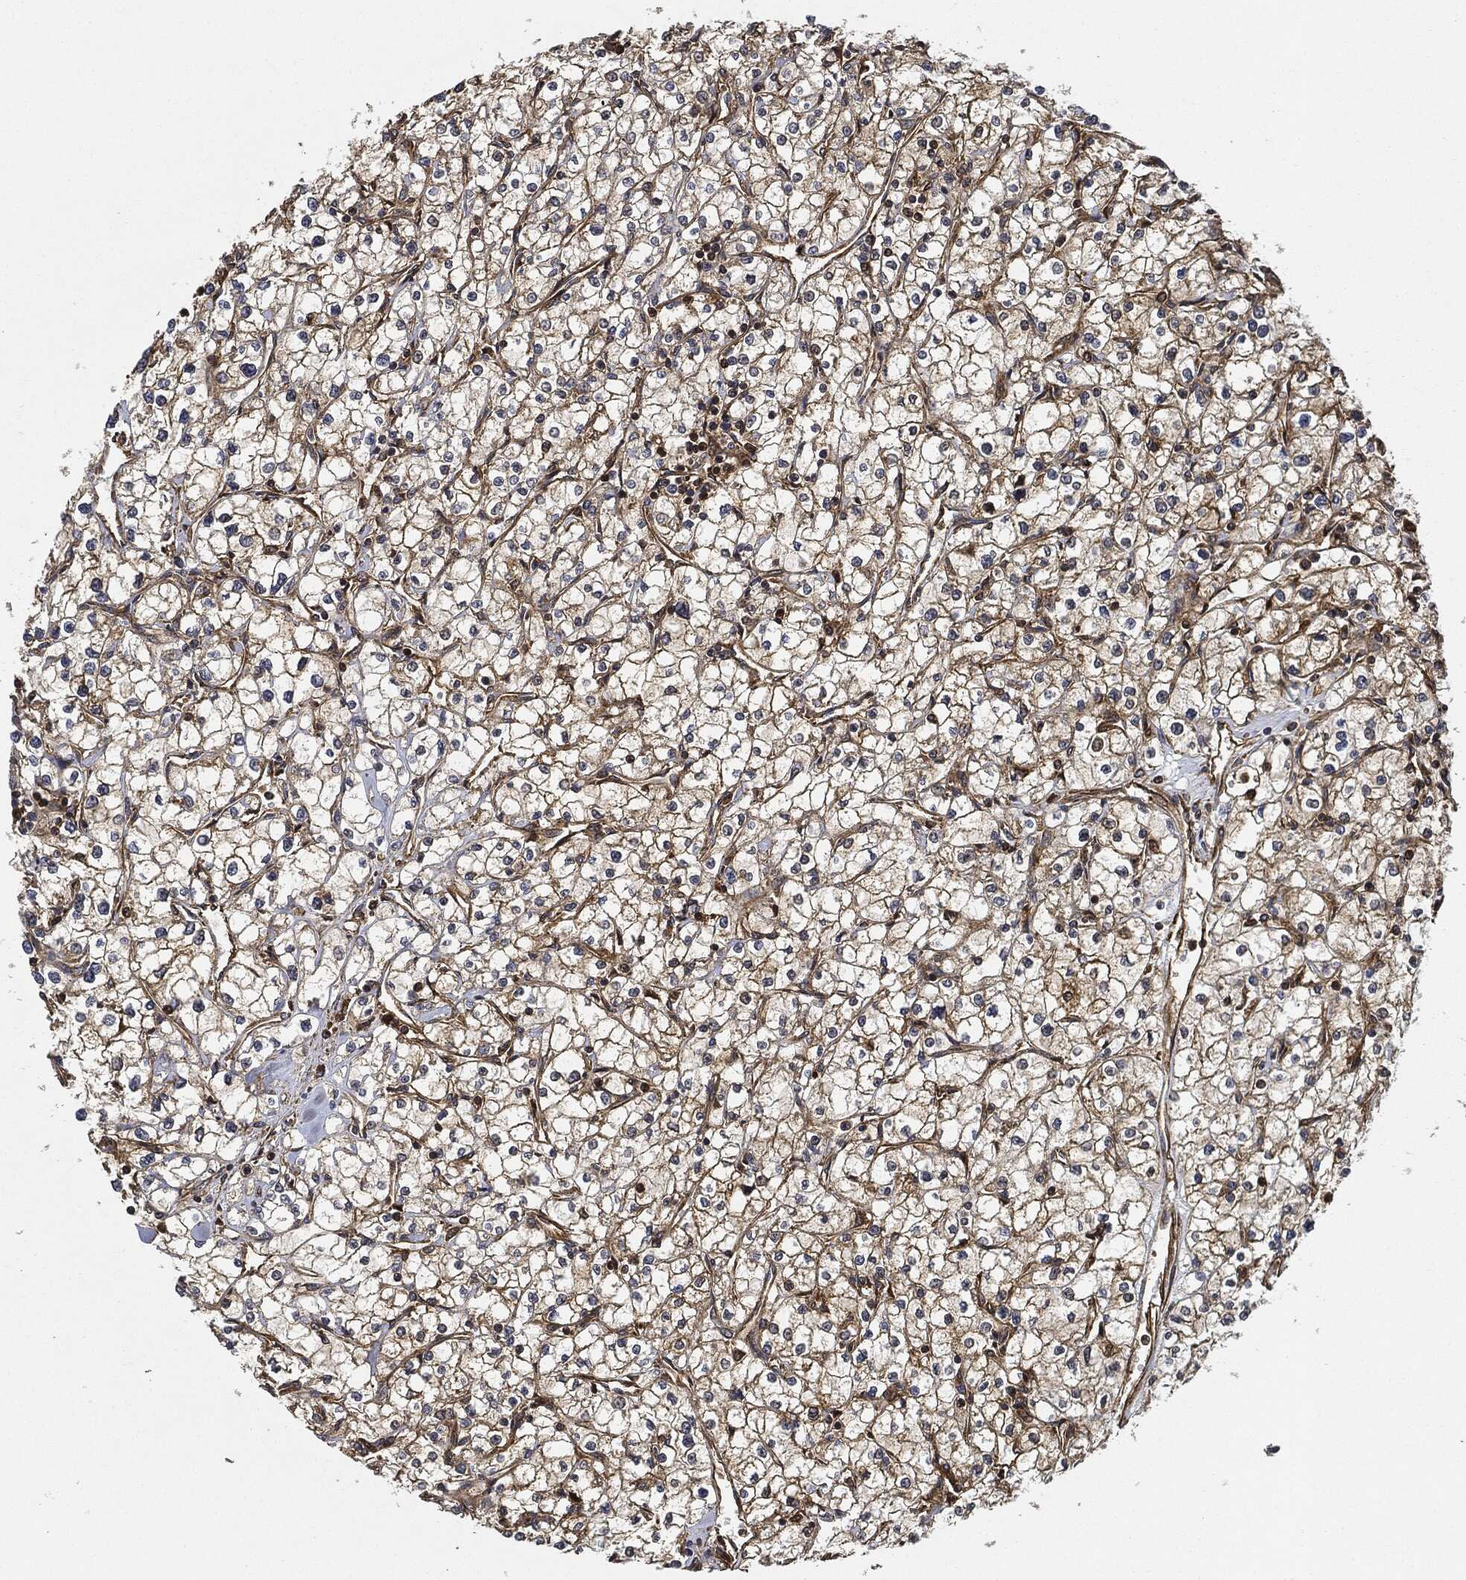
{"staining": {"intensity": "moderate", "quantity": ">75%", "location": "cytoplasmic/membranous"}, "tissue": "renal cancer", "cell_type": "Tumor cells", "image_type": "cancer", "snomed": [{"axis": "morphology", "description": "Adenocarcinoma, NOS"}, {"axis": "topography", "description": "Kidney"}], "caption": "Immunohistochemistry (DAB) staining of renal cancer reveals moderate cytoplasmic/membranous protein positivity in approximately >75% of tumor cells.", "gene": "CEP290", "patient": {"sex": "male", "age": 67}}